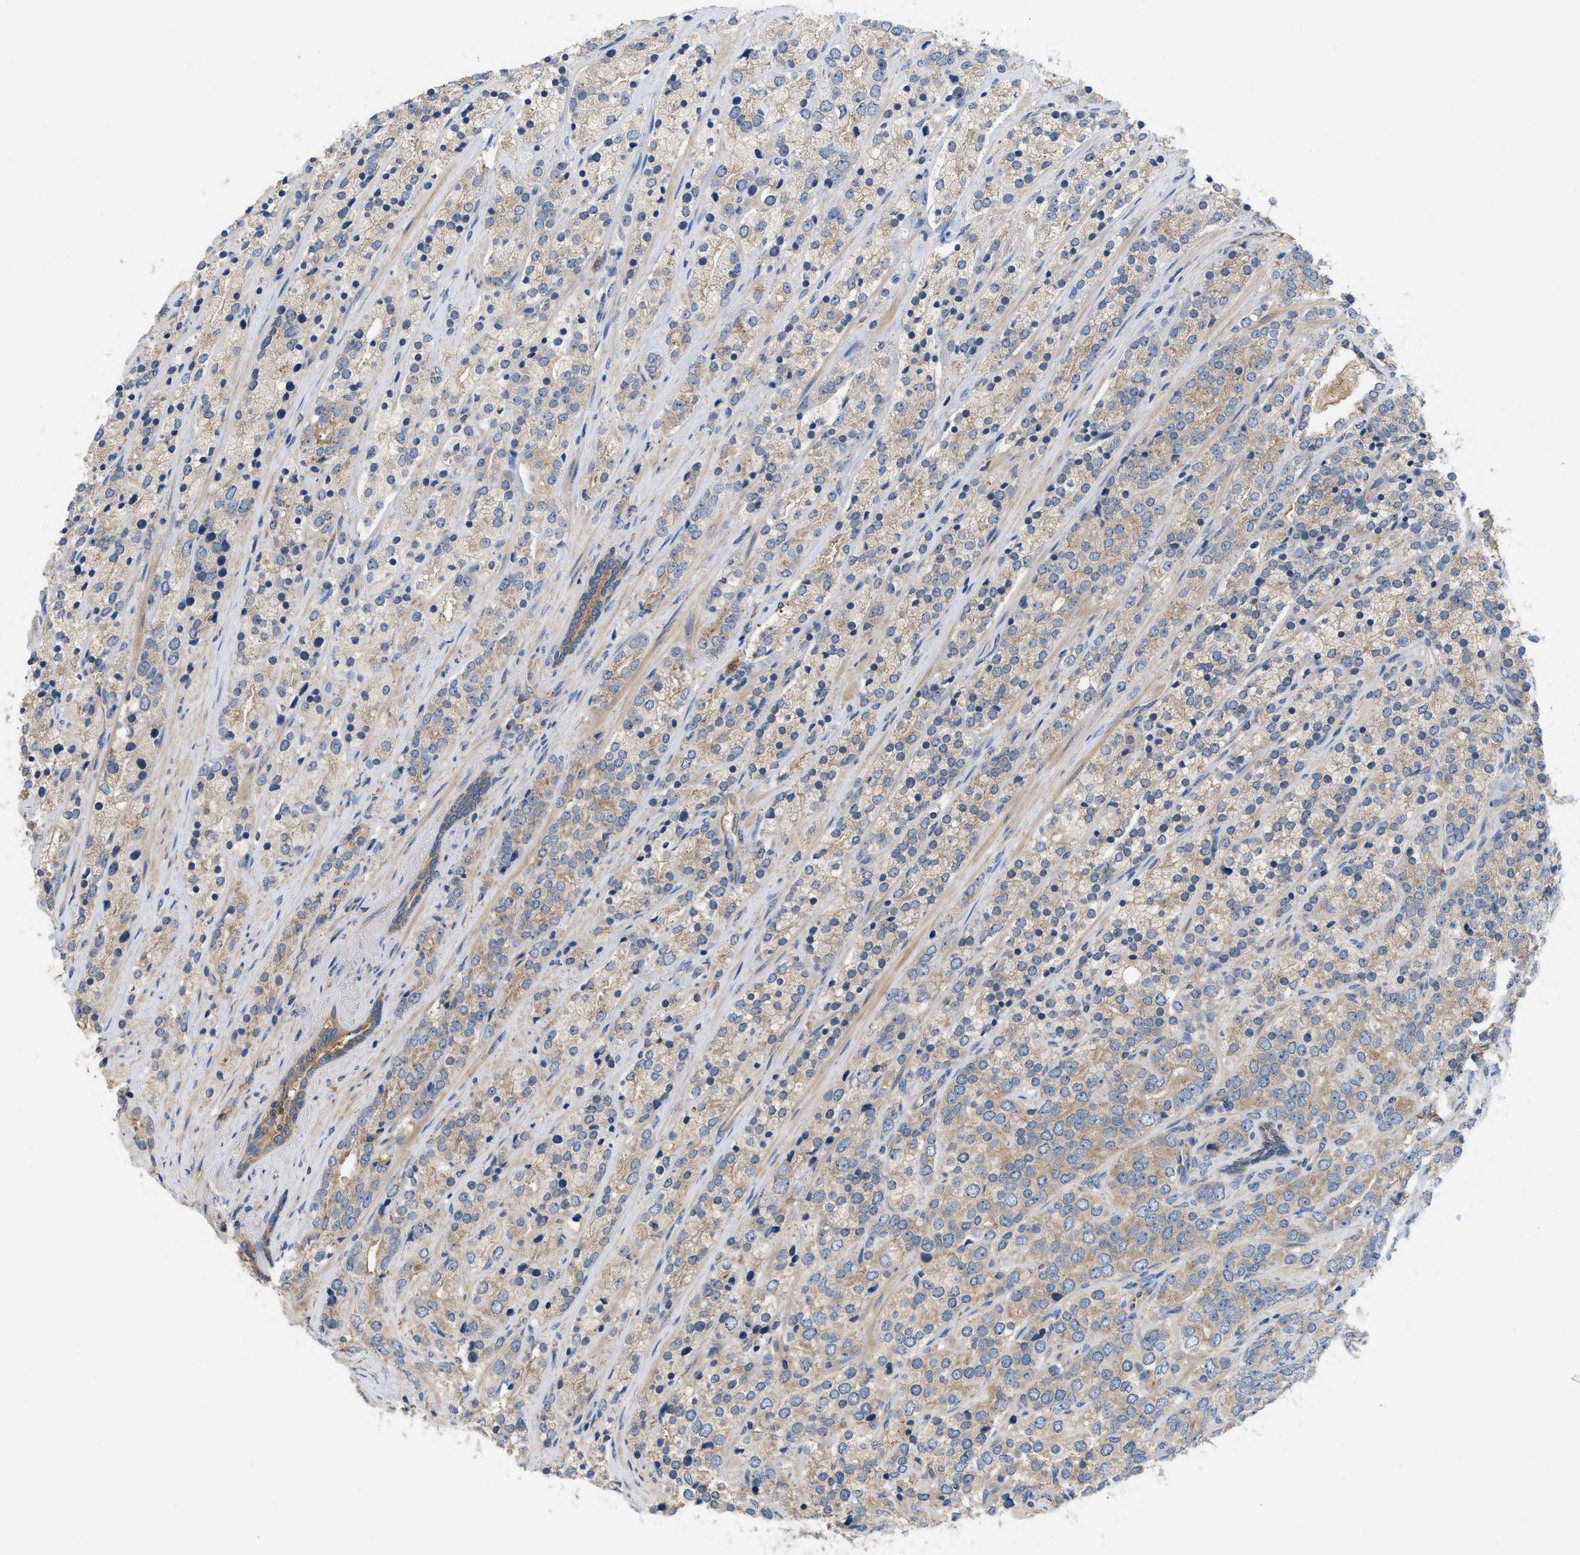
{"staining": {"intensity": "weak", "quantity": ">75%", "location": "cytoplasmic/membranous"}, "tissue": "prostate cancer", "cell_type": "Tumor cells", "image_type": "cancer", "snomed": [{"axis": "morphology", "description": "Adenocarcinoma, High grade"}, {"axis": "topography", "description": "Prostate"}], "caption": "The image displays a brown stain indicating the presence of a protein in the cytoplasmic/membranous of tumor cells in prostate adenocarcinoma (high-grade).", "gene": "RNF216", "patient": {"sex": "male", "age": 71}}